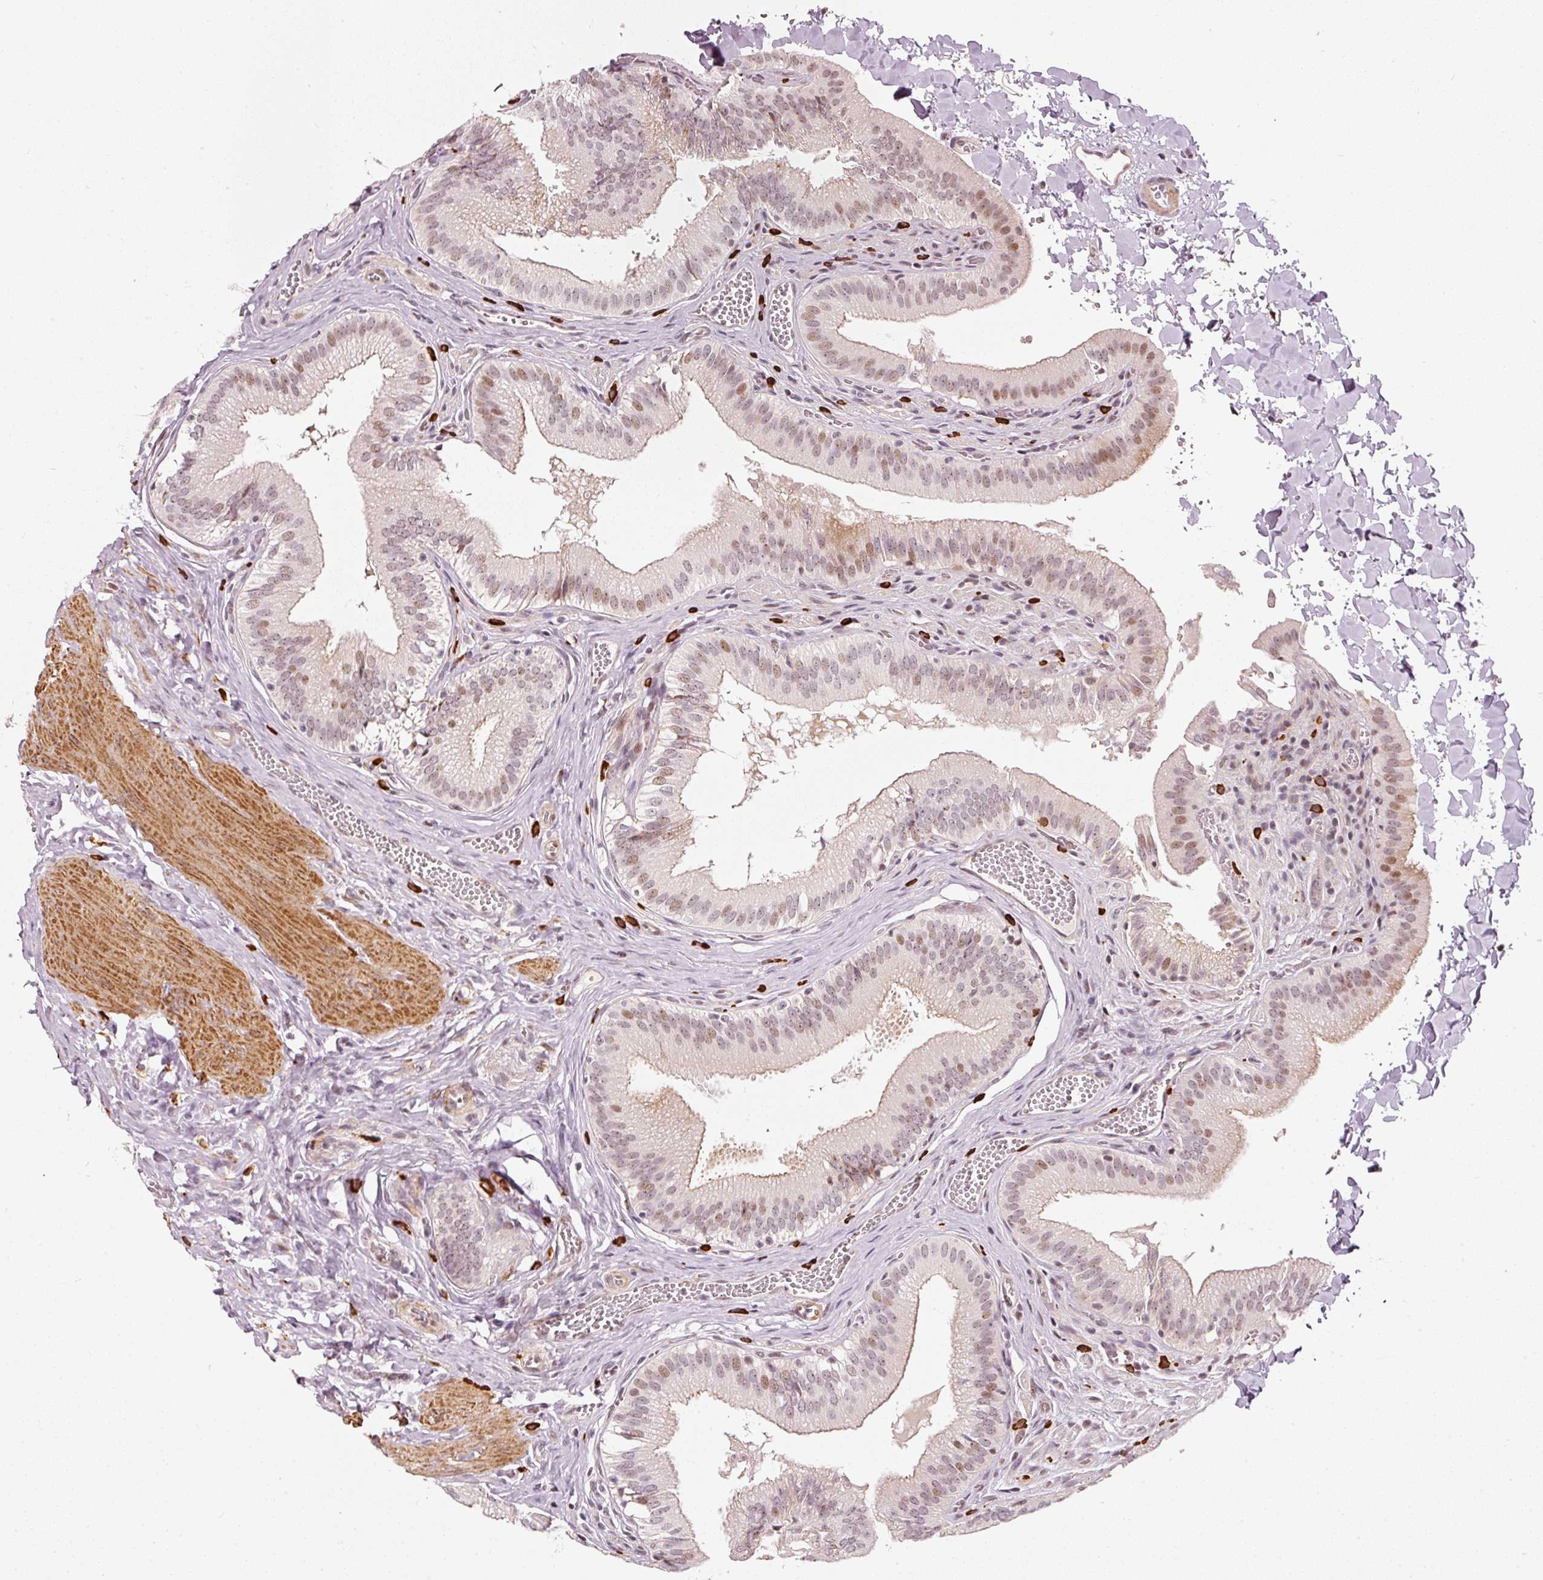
{"staining": {"intensity": "moderate", "quantity": ">75%", "location": "nuclear"}, "tissue": "gallbladder", "cell_type": "Glandular cells", "image_type": "normal", "snomed": [{"axis": "morphology", "description": "Normal tissue, NOS"}, {"axis": "topography", "description": "Gallbladder"}, {"axis": "topography", "description": "Peripheral nerve tissue"}], "caption": "Immunohistochemical staining of normal gallbladder shows moderate nuclear protein staining in approximately >75% of glandular cells. (Brightfield microscopy of DAB IHC at high magnification).", "gene": "MXRA8", "patient": {"sex": "male", "age": 17}}